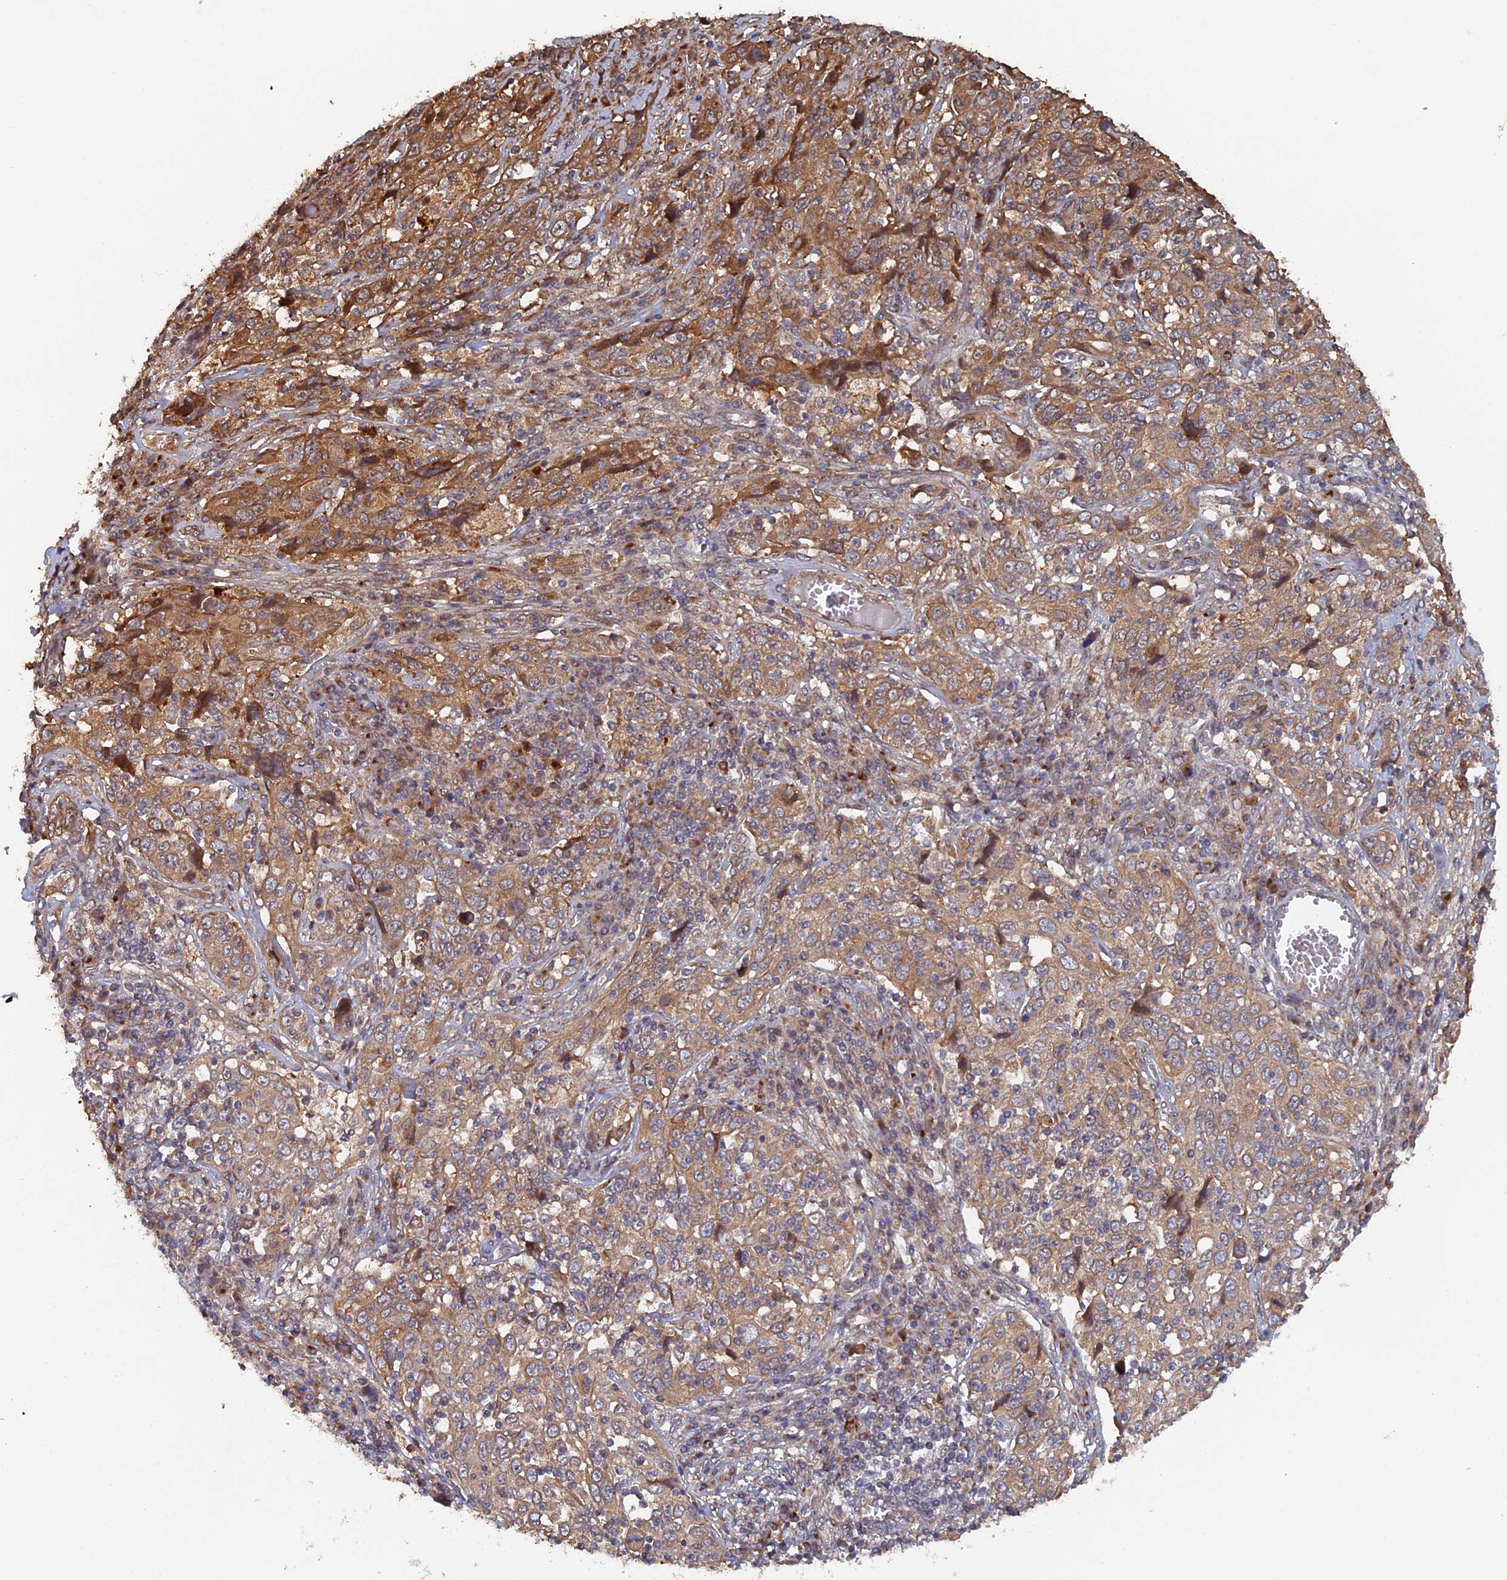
{"staining": {"intensity": "moderate", "quantity": ">75%", "location": "cytoplasmic/membranous"}, "tissue": "cervical cancer", "cell_type": "Tumor cells", "image_type": "cancer", "snomed": [{"axis": "morphology", "description": "Squamous cell carcinoma, NOS"}, {"axis": "topography", "description": "Cervix"}], "caption": "Immunohistochemical staining of cervical cancer (squamous cell carcinoma) displays medium levels of moderate cytoplasmic/membranous protein expression in approximately >75% of tumor cells. (brown staining indicates protein expression, while blue staining denotes nuclei).", "gene": "VPS37C", "patient": {"sex": "female", "age": 46}}